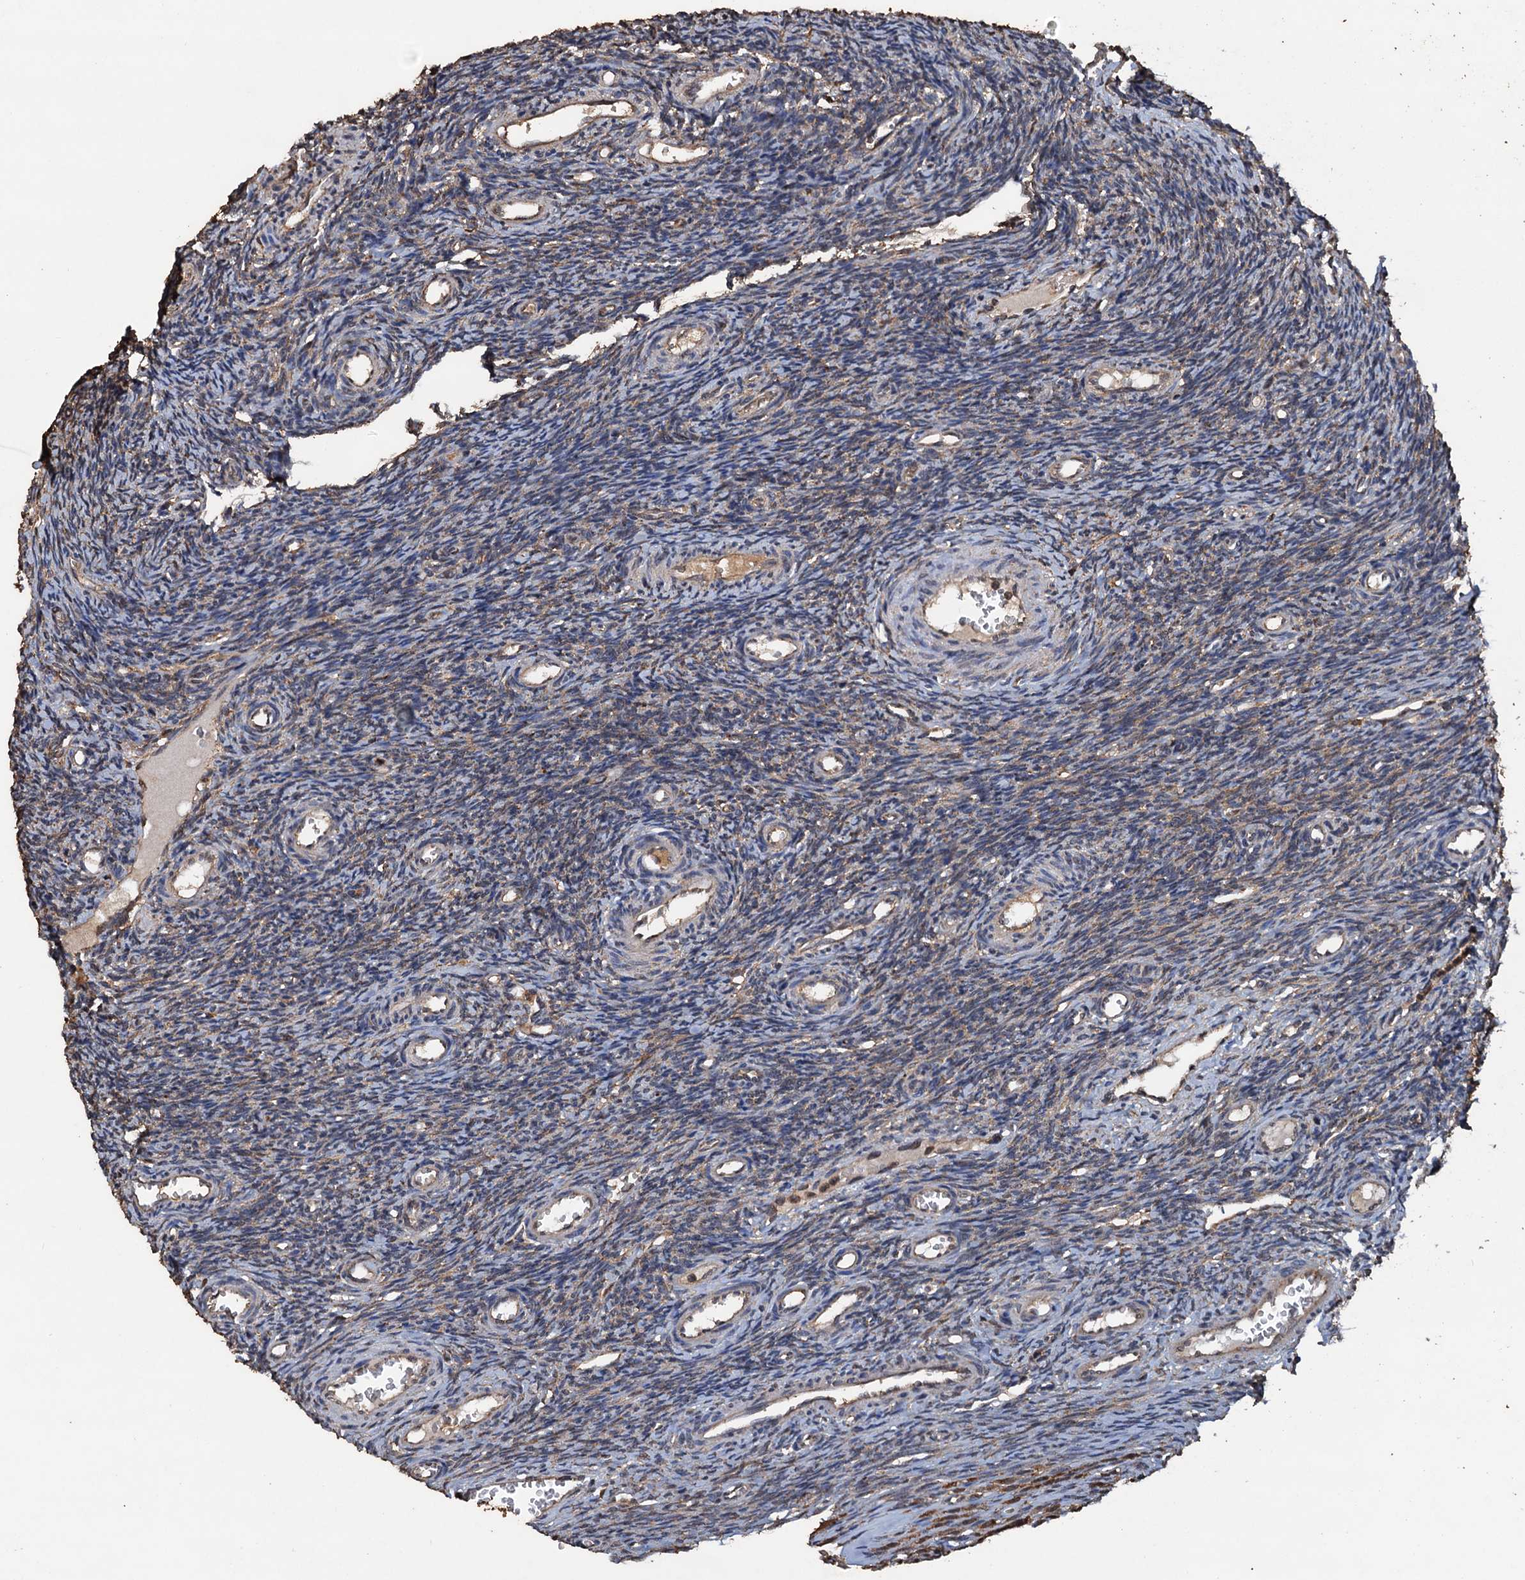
{"staining": {"intensity": "weak", "quantity": "25%-75%", "location": "cytoplasmic/membranous"}, "tissue": "ovary", "cell_type": "Ovarian stroma cells", "image_type": "normal", "snomed": [{"axis": "morphology", "description": "Normal tissue, NOS"}, {"axis": "topography", "description": "Ovary"}], "caption": "Immunohistochemistry (IHC) of benign human ovary displays low levels of weak cytoplasmic/membranous positivity in approximately 25%-75% of ovarian stroma cells. (brown staining indicates protein expression, while blue staining denotes nuclei).", "gene": "PSMD9", "patient": {"sex": "female", "age": 39}}